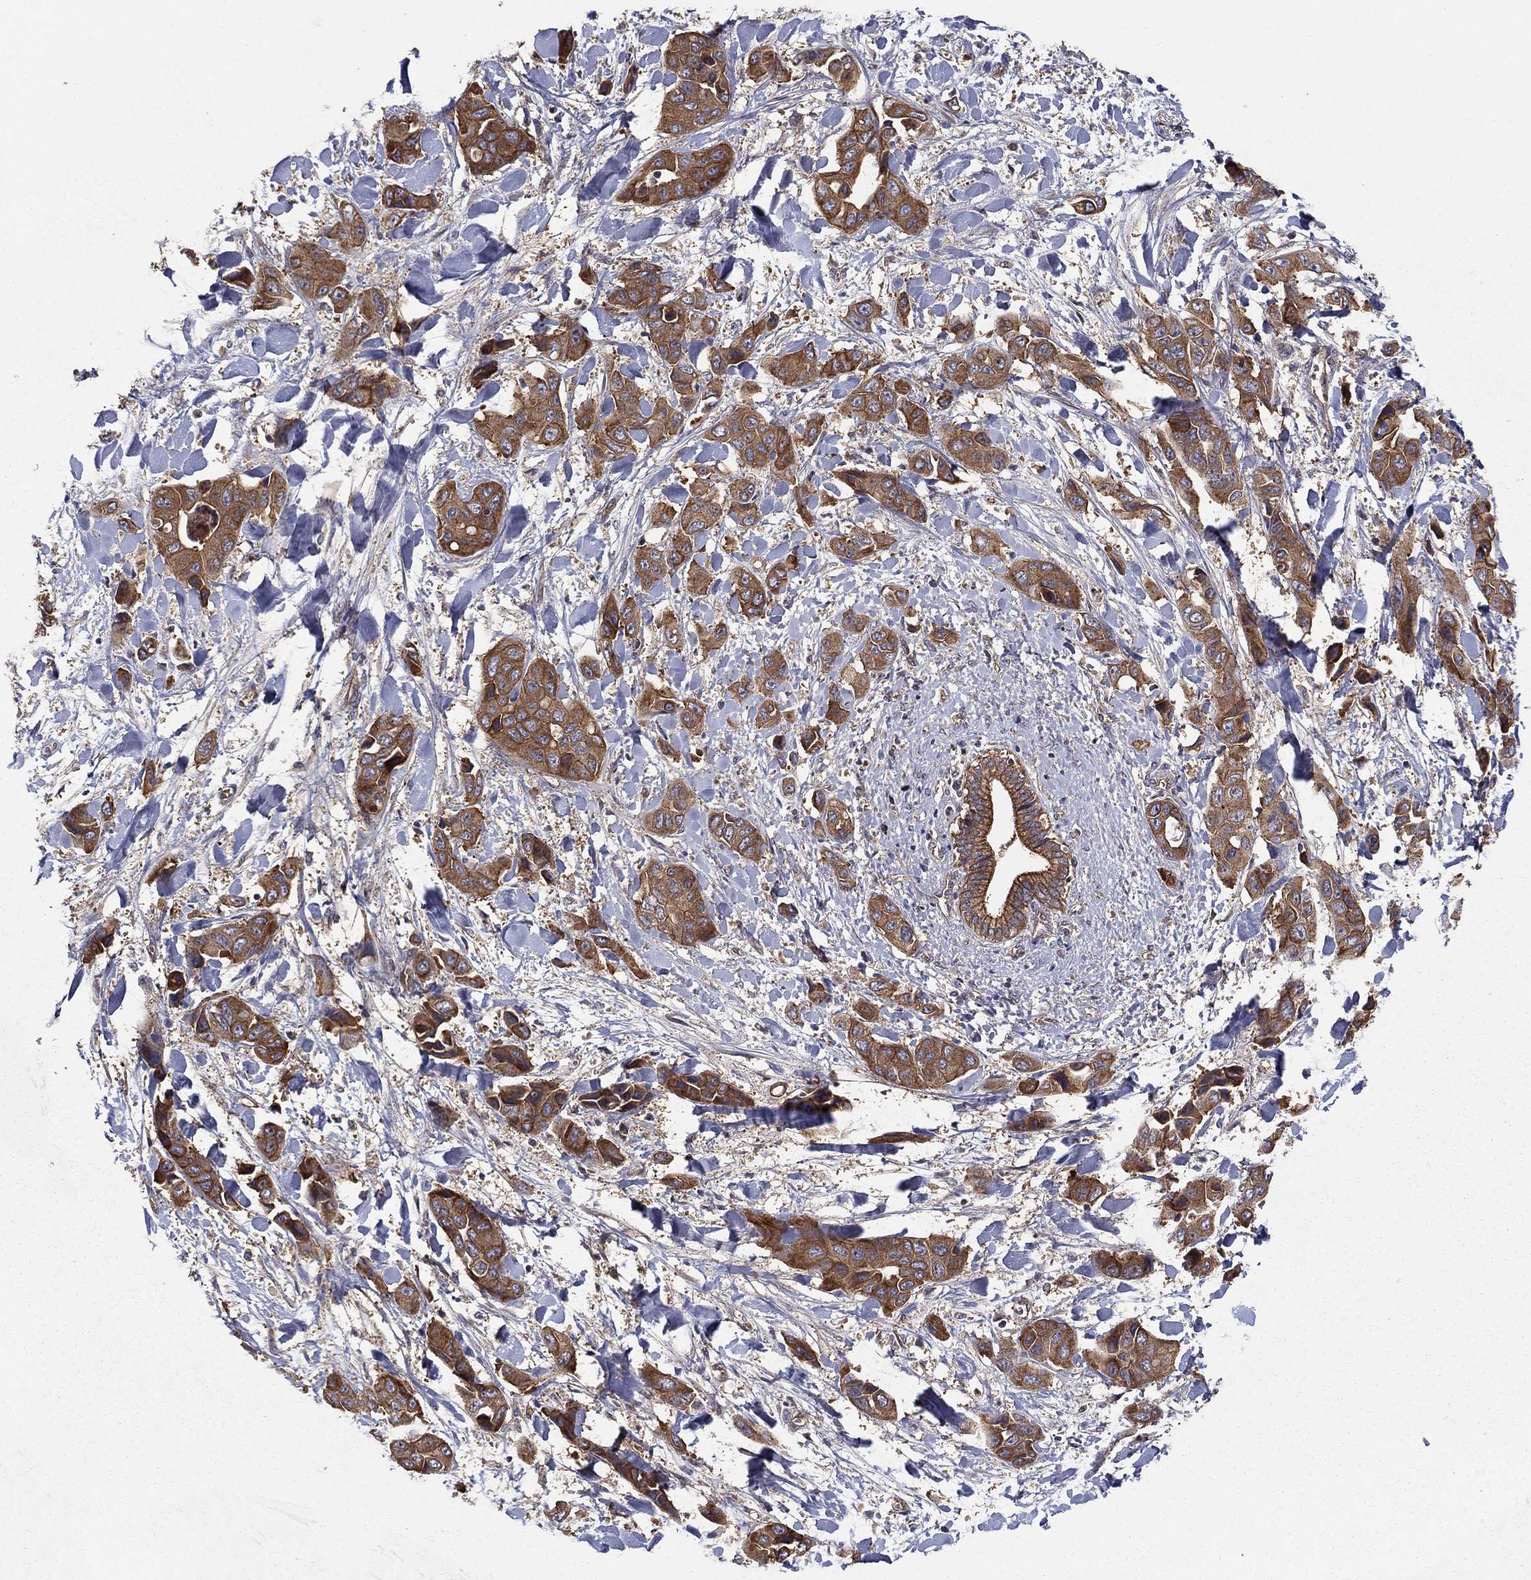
{"staining": {"intensity": "strong", "quantity": "25%-75%", "location": "cytoplasmic/membranous"}, "tissue": "liver cancer", "cell_type": "Tumor cells", "image_type": "cancer", "snomed": [{"axis": "morphology", "description": "Cholangiocarcinoma"}, {"axis": "topography", "description": "Liver"}], "caption": "Immunohistochemistry (IHC) histopathology image of human cholangiocarcinoma (liver) stained for a protein (brown), which shows high levels of strong cytoplasmic/membranous expression in approximately 25%-75% of tumor cells.", "gene": "BMERB1", "patient": {"sex": "female", "age": 52}}